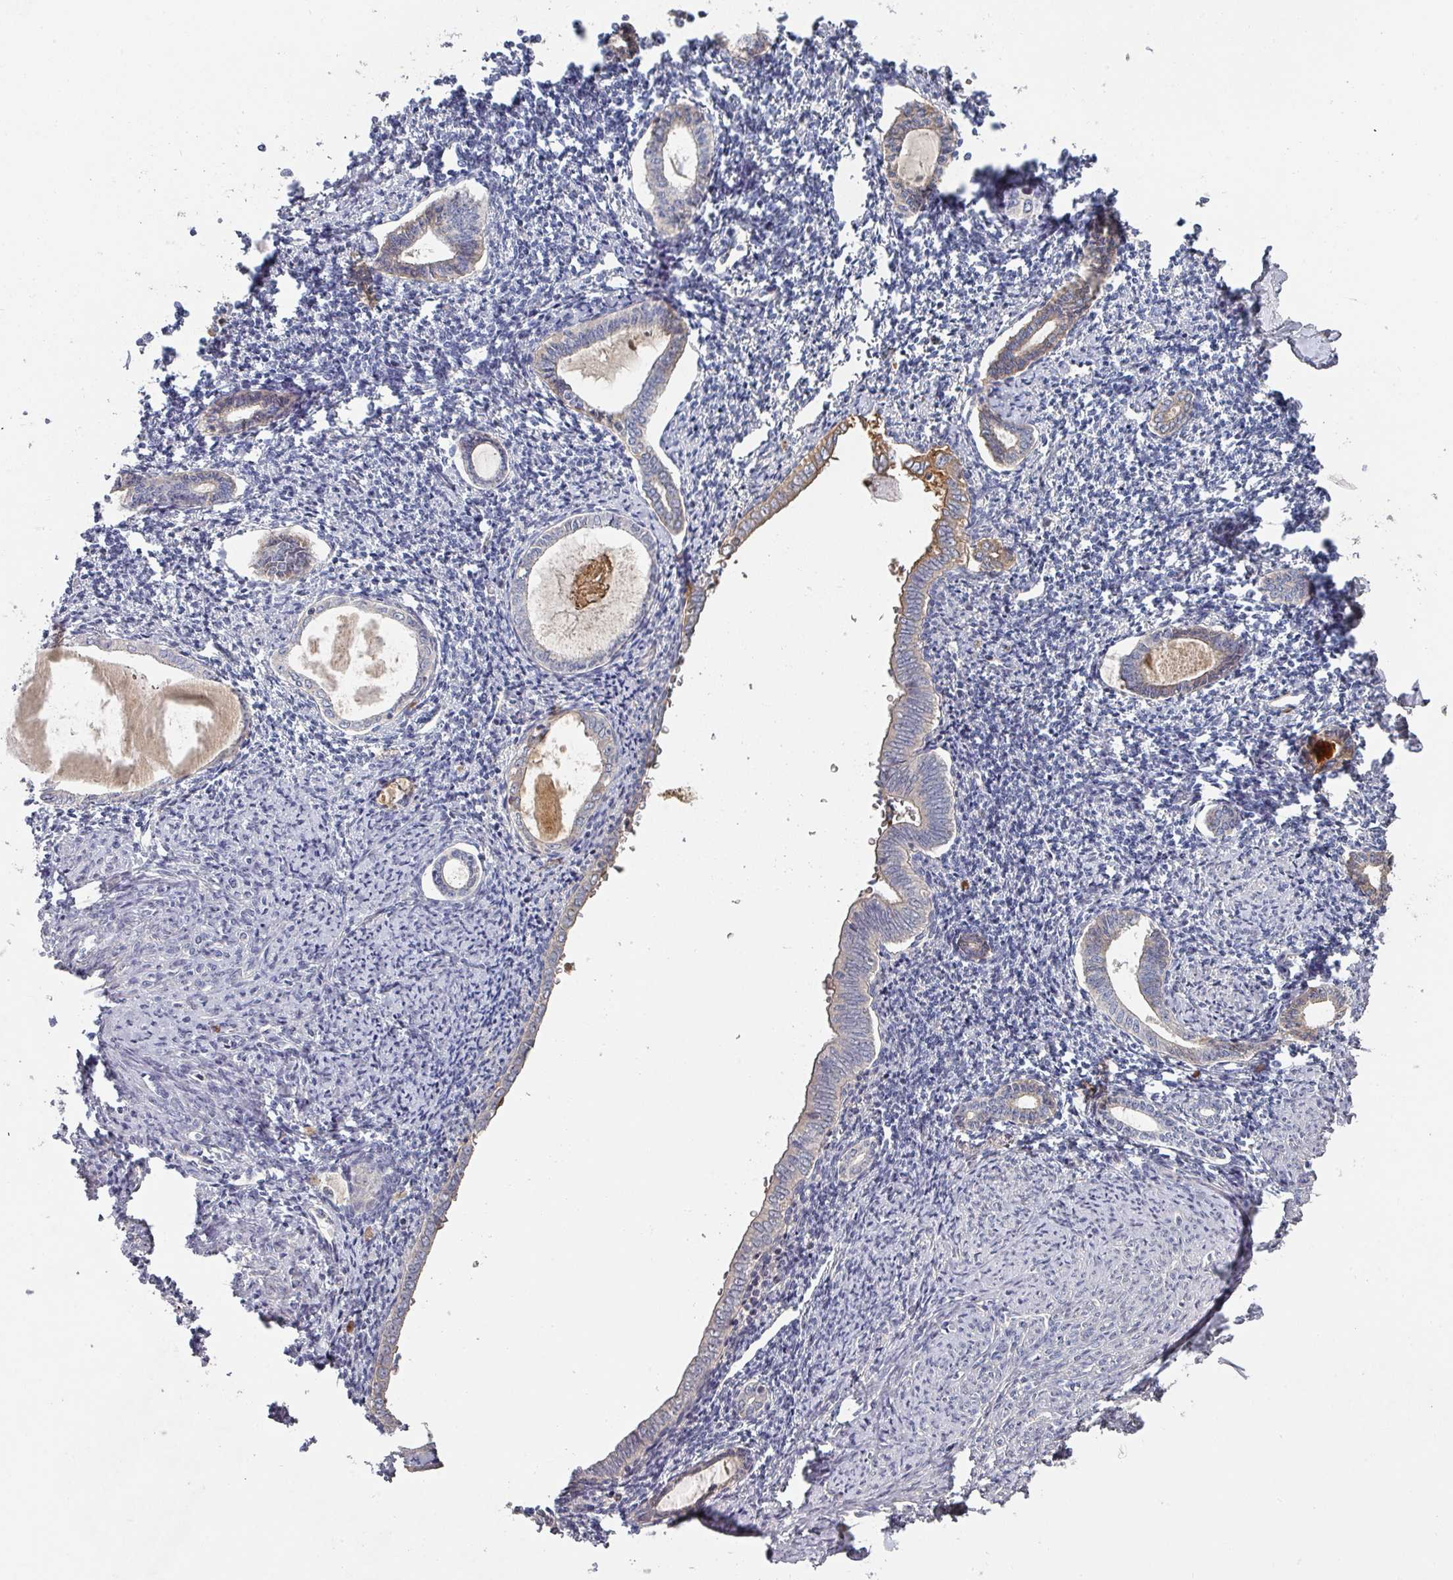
{"staining": {"intensity": "weak", "quantity": "<25%", "location": "cytoplasmic/membranous"}, "tissue": "endometrium", "cell_type": "Cells in endometrial stroma", "image_type": "normal", "snomed": [{"axis": "morphology", "description": "Normal tissue, NOS"}, {"axis": "topography", "description": "Endometrium"}], "caption": "Histopathology image shows no significant protein positivity in cells in endometrial stroma of unremarkable endometrium. (Stains: DAB immunohistochemistry with hematoxylin counter stain, Microscopy: brightfield microscopy at high magnification).", "gene": "ENSG00000249773", "patient": {"sex": "female", "age": 63}}